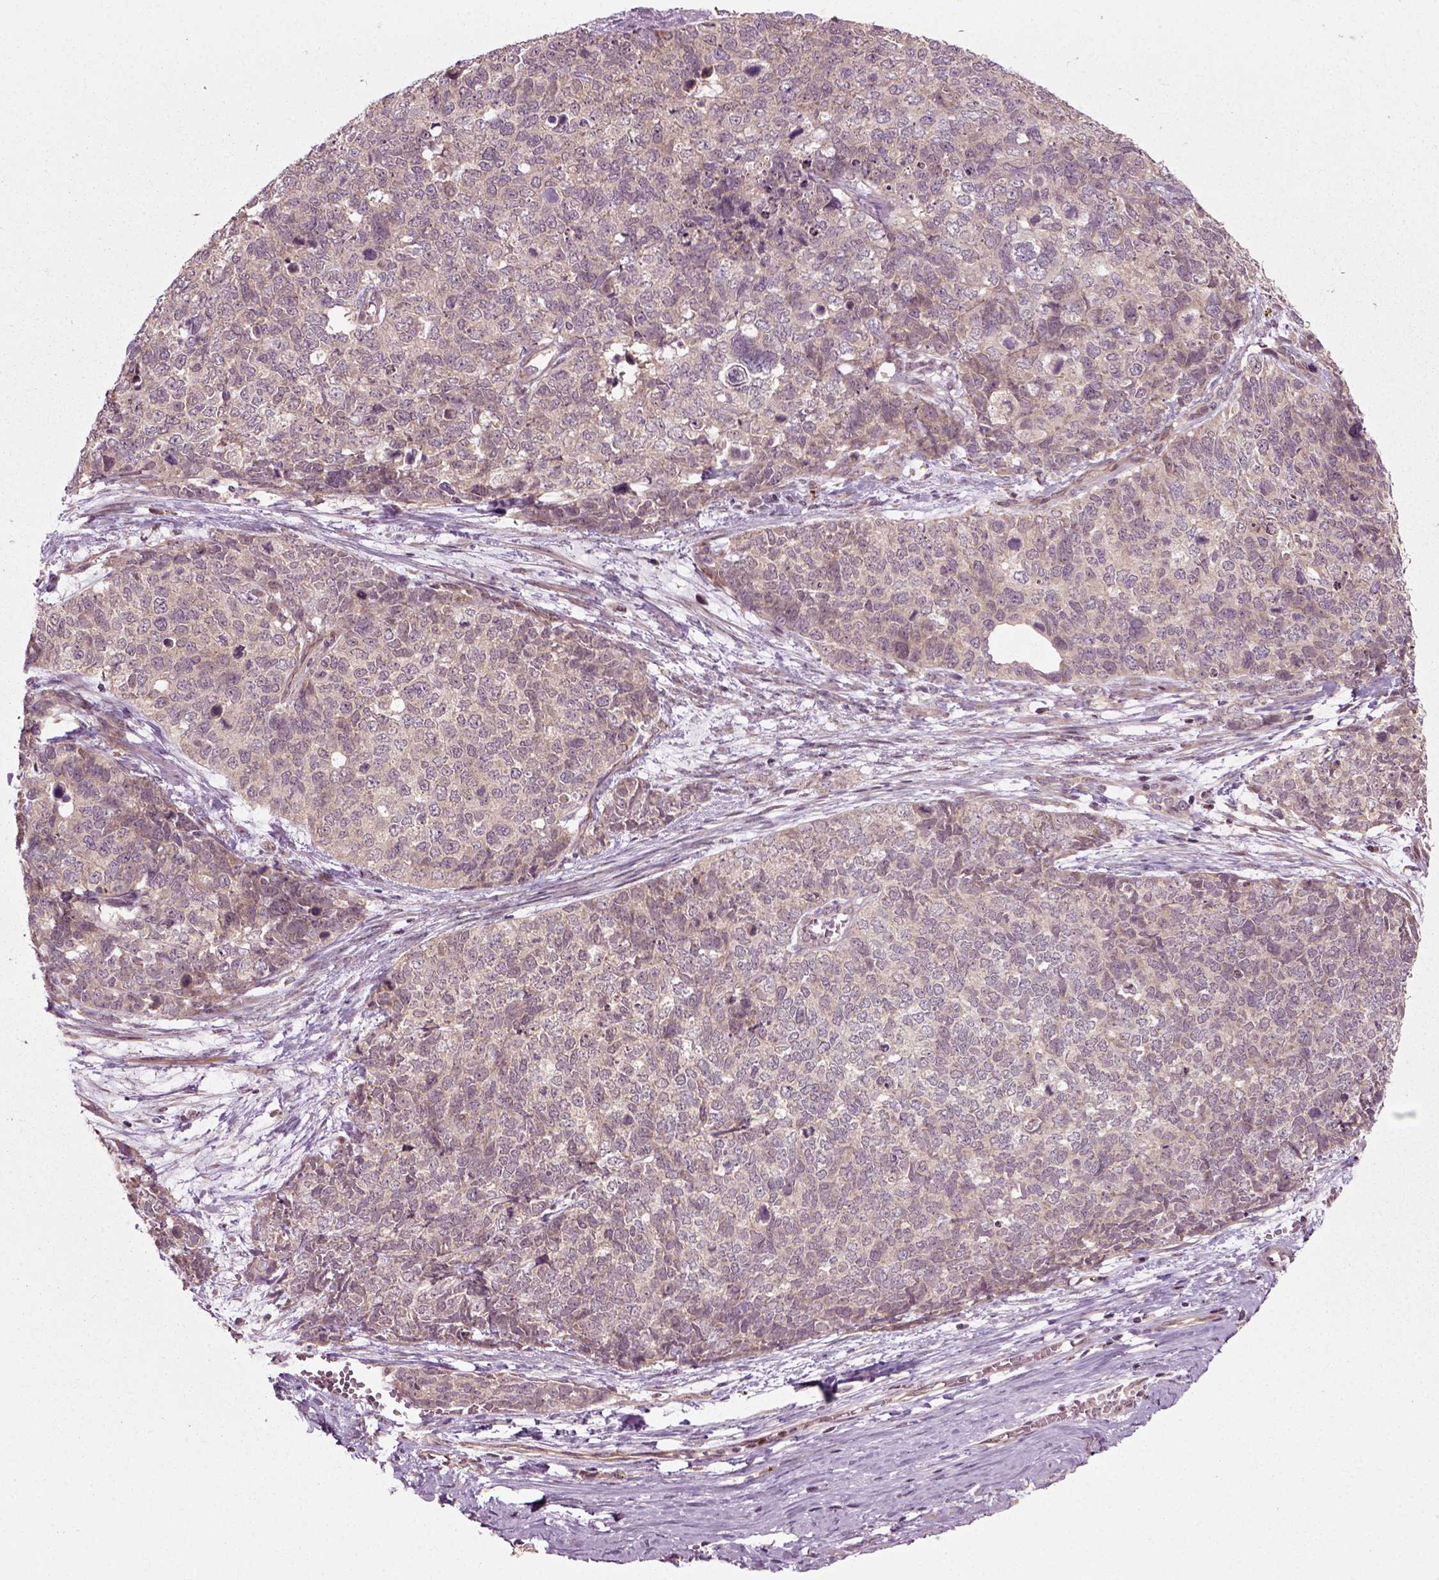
{"staining": {"intensity": "weak", "quantity": "25%-75%", "location": "cytoplasmic/membranous"}, "tissue": "cervical cancer", "cell_type": "Tumor cells", "image_type": "cancer", "snomed": [{"axis": "morphology", "description": "Squamous cell carcinoma, NOS"}, {"axis": "topography", "description": "Cervix"}], "caption": "Cervical squamous cell carcinoma stained with a brown dye demonstrates weak cytoplasmic/membranous positive staining in about 25%-75% of tumor cells.", "gene": "PLCD3", "patient": {"sex": "female", "age": 63}}